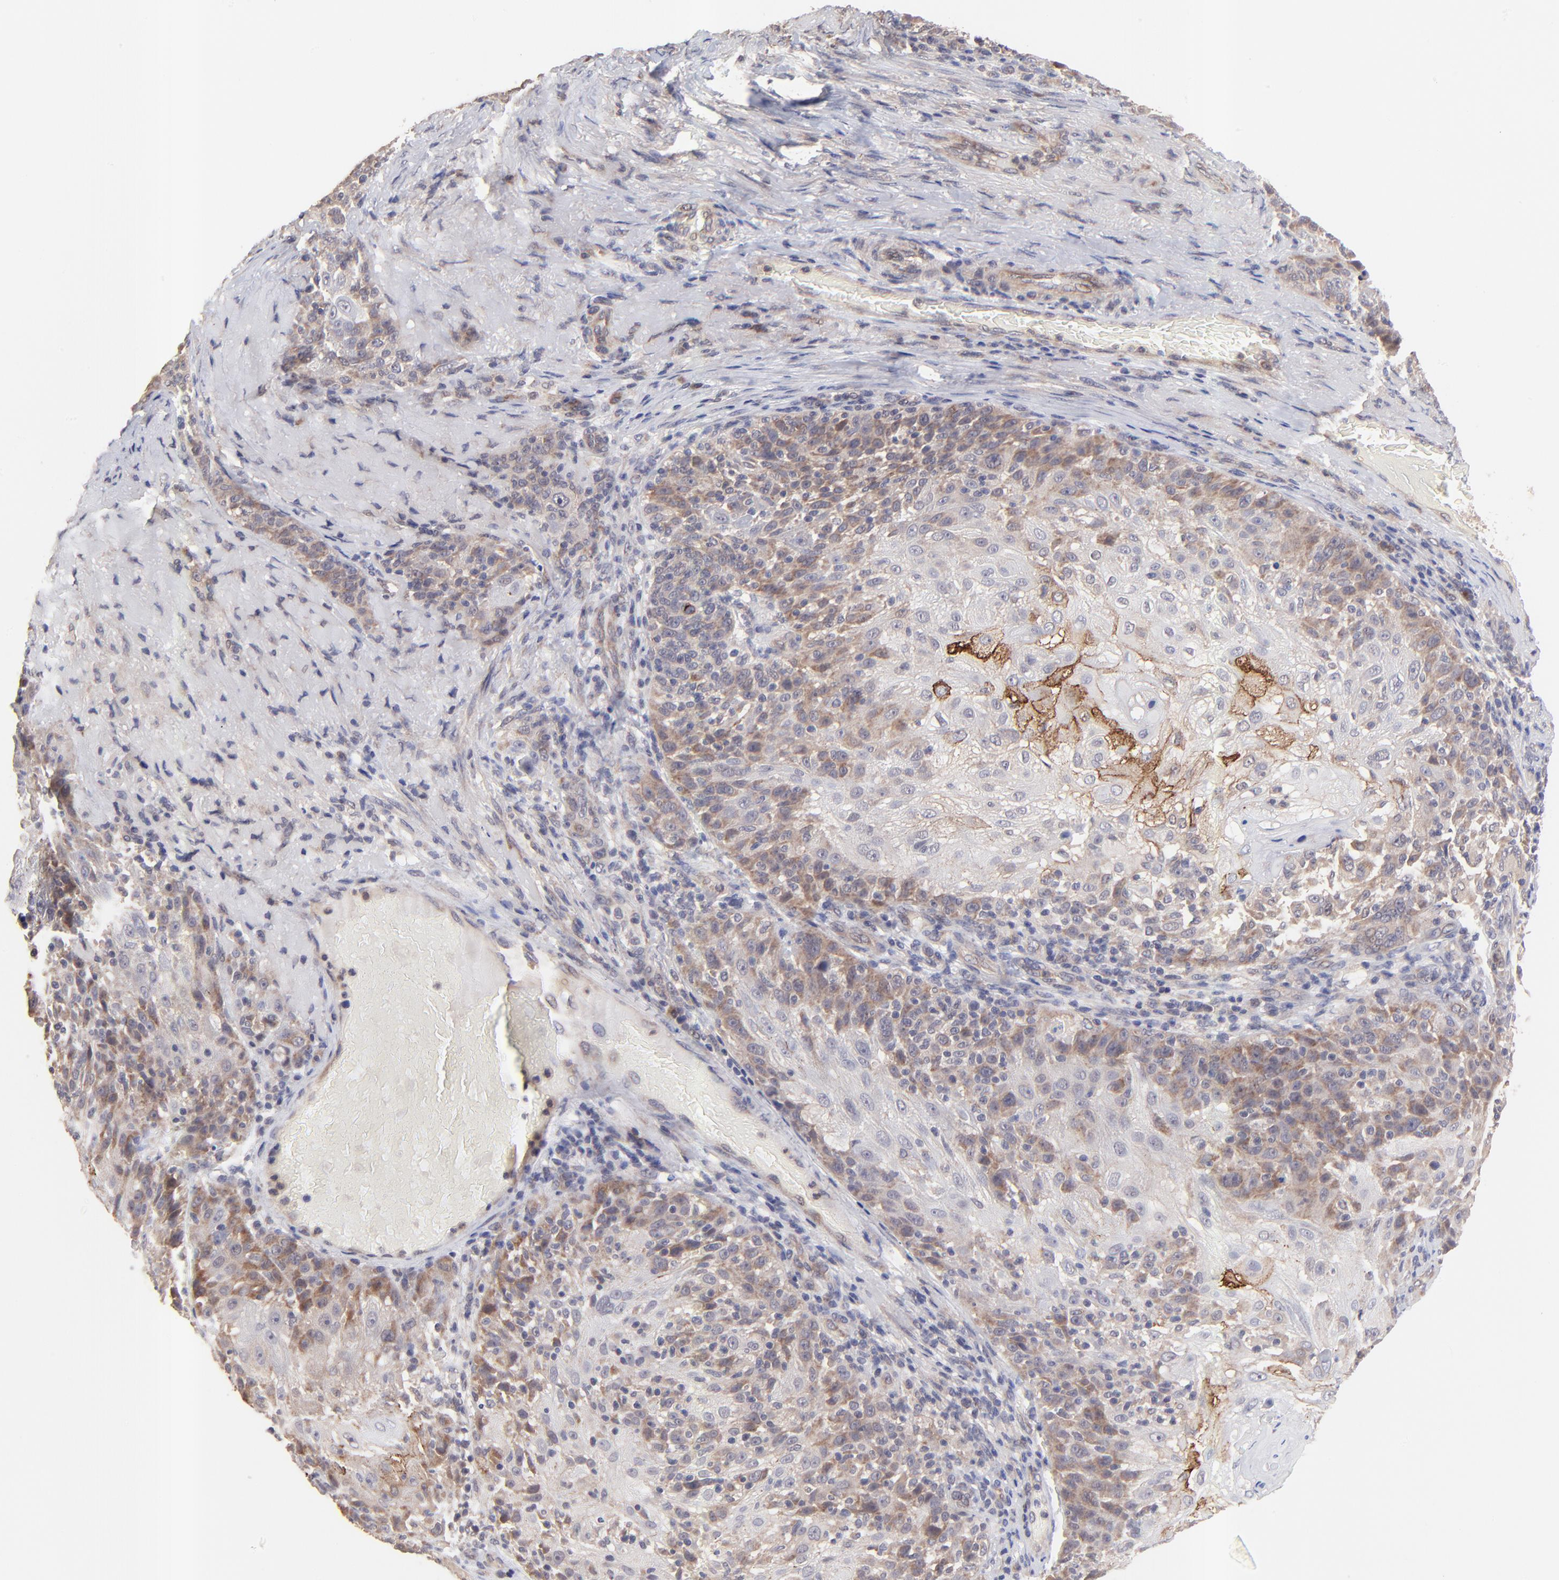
{"staining": {"intensity": "moderate", "quantity": "25%-75%", "location": "cytoplasmic/membranous"}, "tissue": "skin cancer", "cell_type": "Tumor cells", "image_type": "cancer", "snomed": [{"axis": "morphology", "description": "Normal tissue, NOS"}, {"axis": "morphology", "description": "Squamous cell carcinoma, NOS"}, {"axis": "topography", "description": "Skin"}], "caption": "High-power microscopy captured an immunohistochemistry micrograph of skin squamous cell carcinoma, revealing moderate cytoplasmic/membranous staining in approximately 25%-75% of tumor cells.", "gene": "BAIAP2L2", "patient": {"sex": "female", "age": 83}}